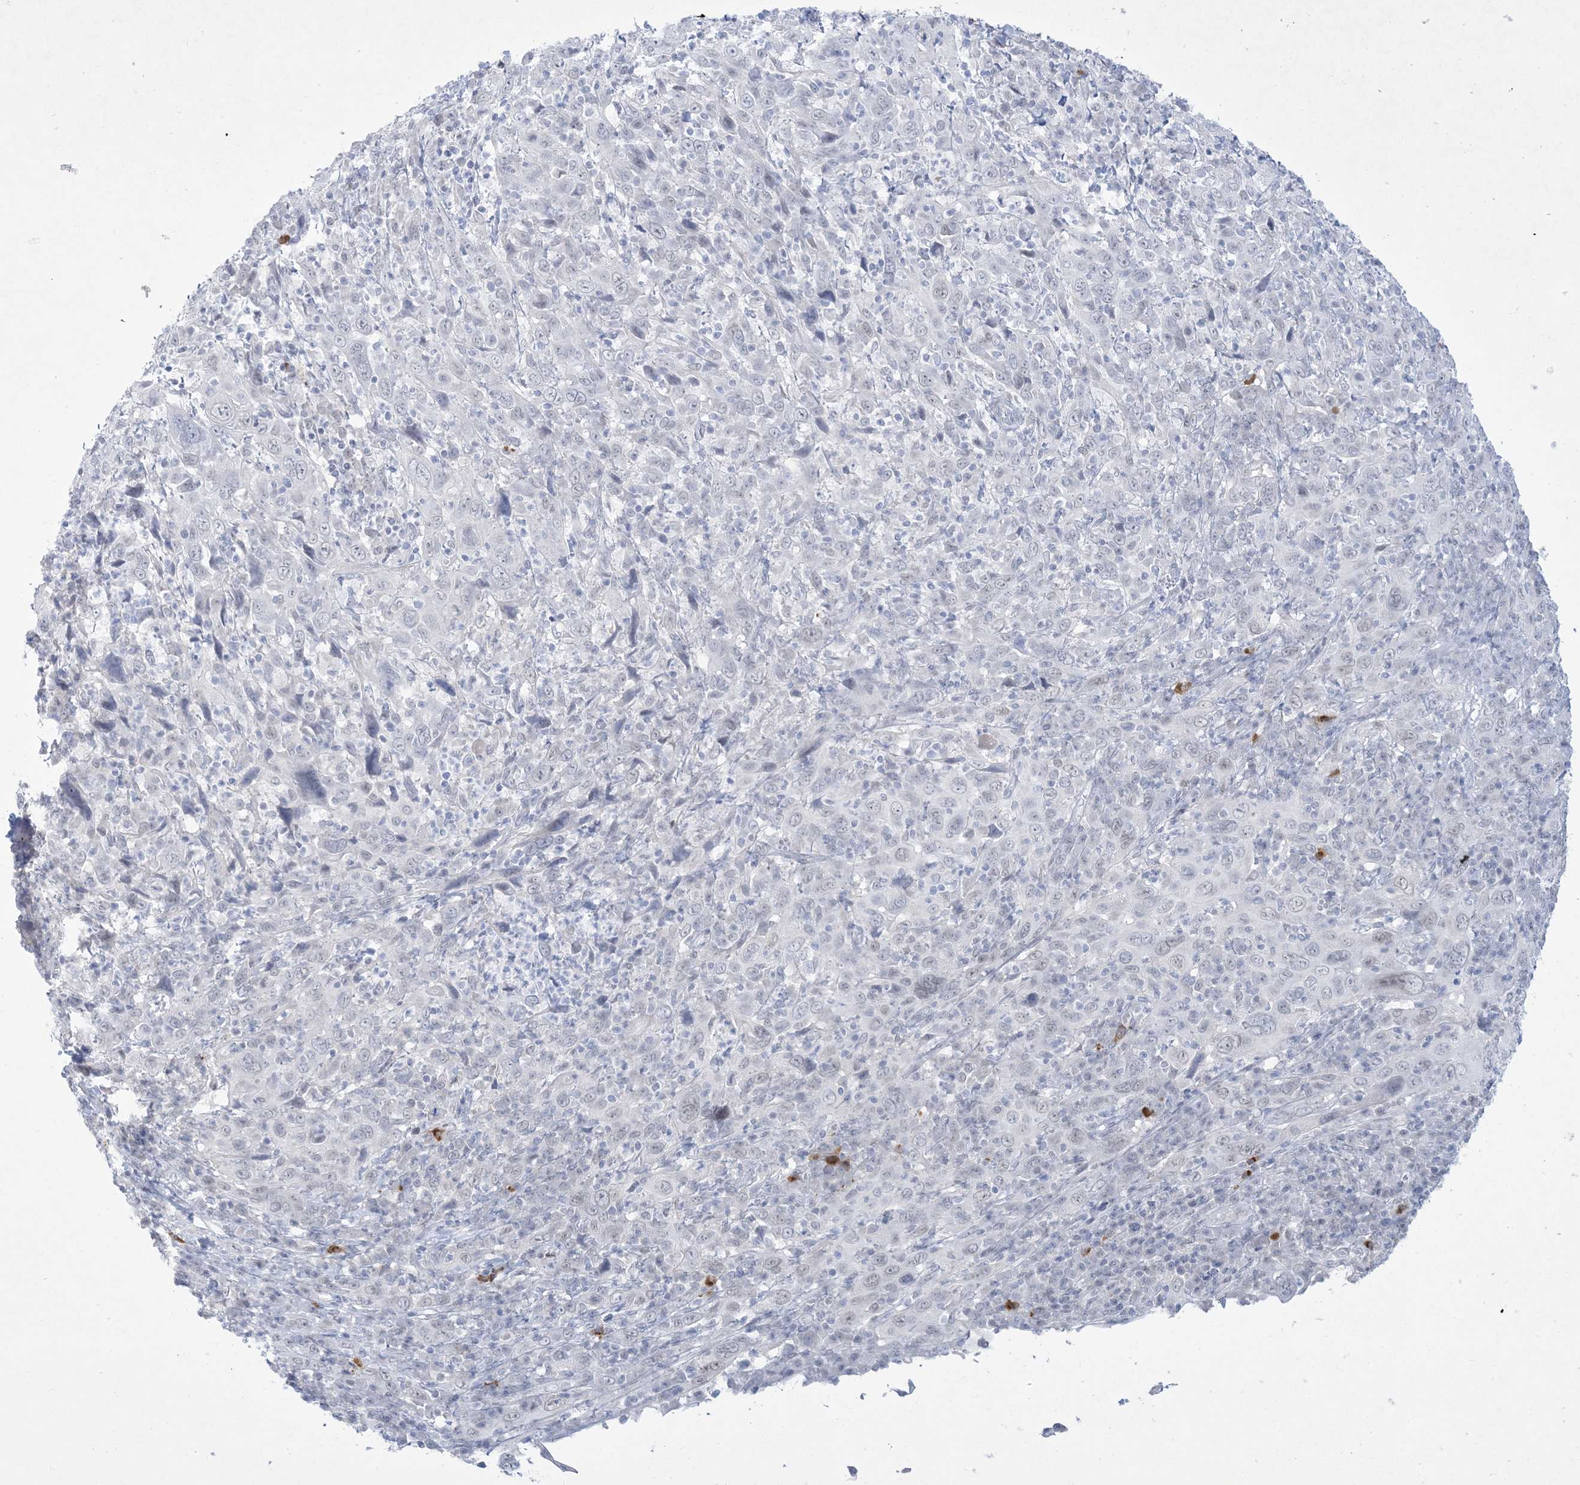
{"staining": {"intensity": "negative", "quantity": "none", "location": "none"}, "tissue": "cervical cancer", "cell_type": "Tumor cells", "image_type": "cancer", "snomed": [{"axis": "morphology", "description": "Squamous cell carcinoma, NOS"}, {"axis": "topography", "description": "Cervix"}], "caption": "Histopathology image shows no protein staining in tumor cells of cervical cancer tissue.", "gene": "HOMEZ", "patient": {"sex": "female", "age": 46}}